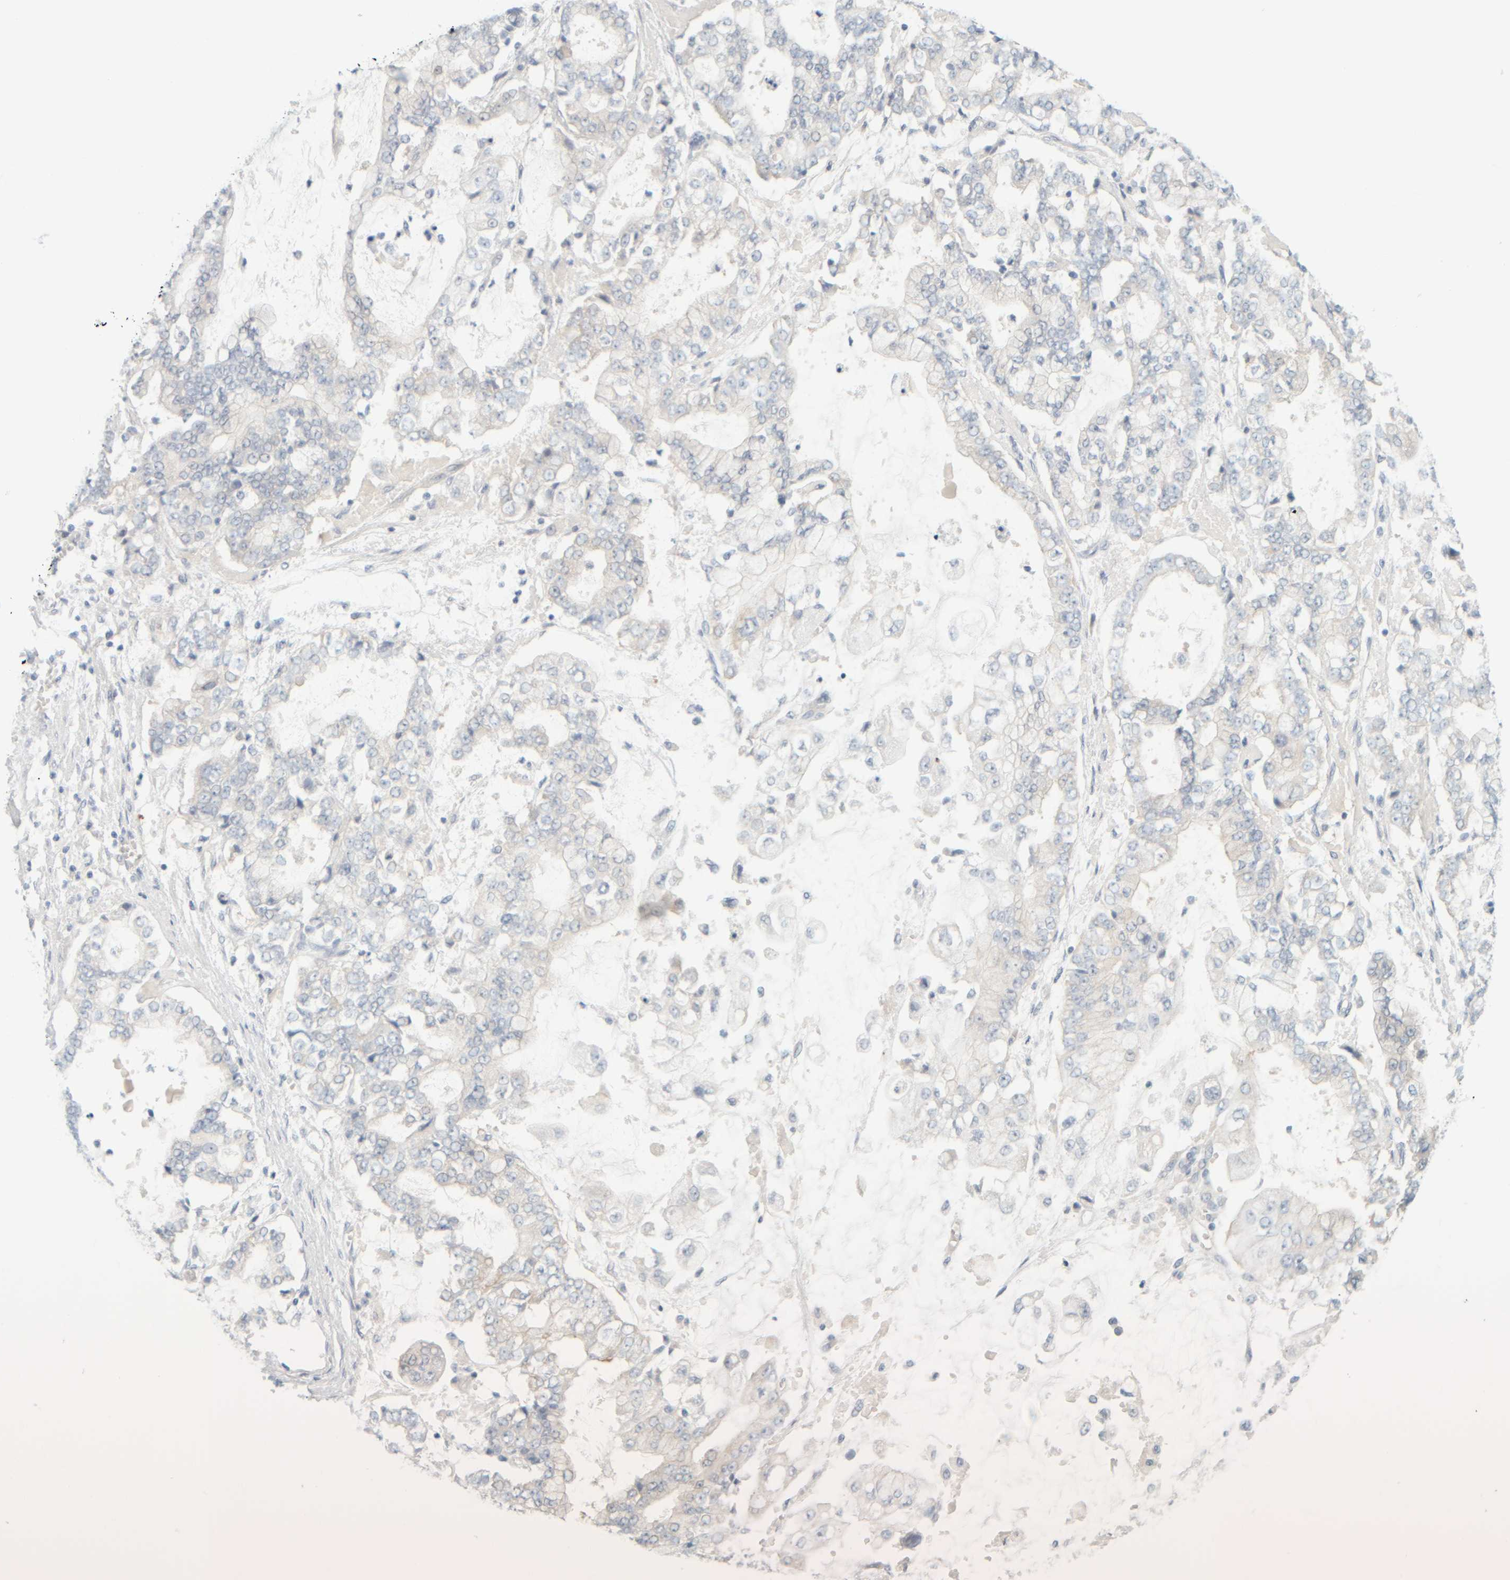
{"staining": {"intensity": "negative", "quantity": "none", "location": "none"}, "tissue": "stomach cancer", "cell_type": "Tumor cells", "image_type": "cancer", "snomed": [{"axis": "morphology", "description": "Adenocarcinoma, NOS"}, {"axis": "topography", "description": "Stomach"}], "caption": "This micrograph is of stomach cancer stained with IHC to label a protein in brown with the nuclei are counter-stained blue. There is no expression in tumor cells. (DAB (3,3'-diaminobenzidine) immunohistochemistry (IHC) with hematoxylin counter stain).", "gene": "PTGES3L-AARSD1", "patient": {"sex": "male", "age": 76}}